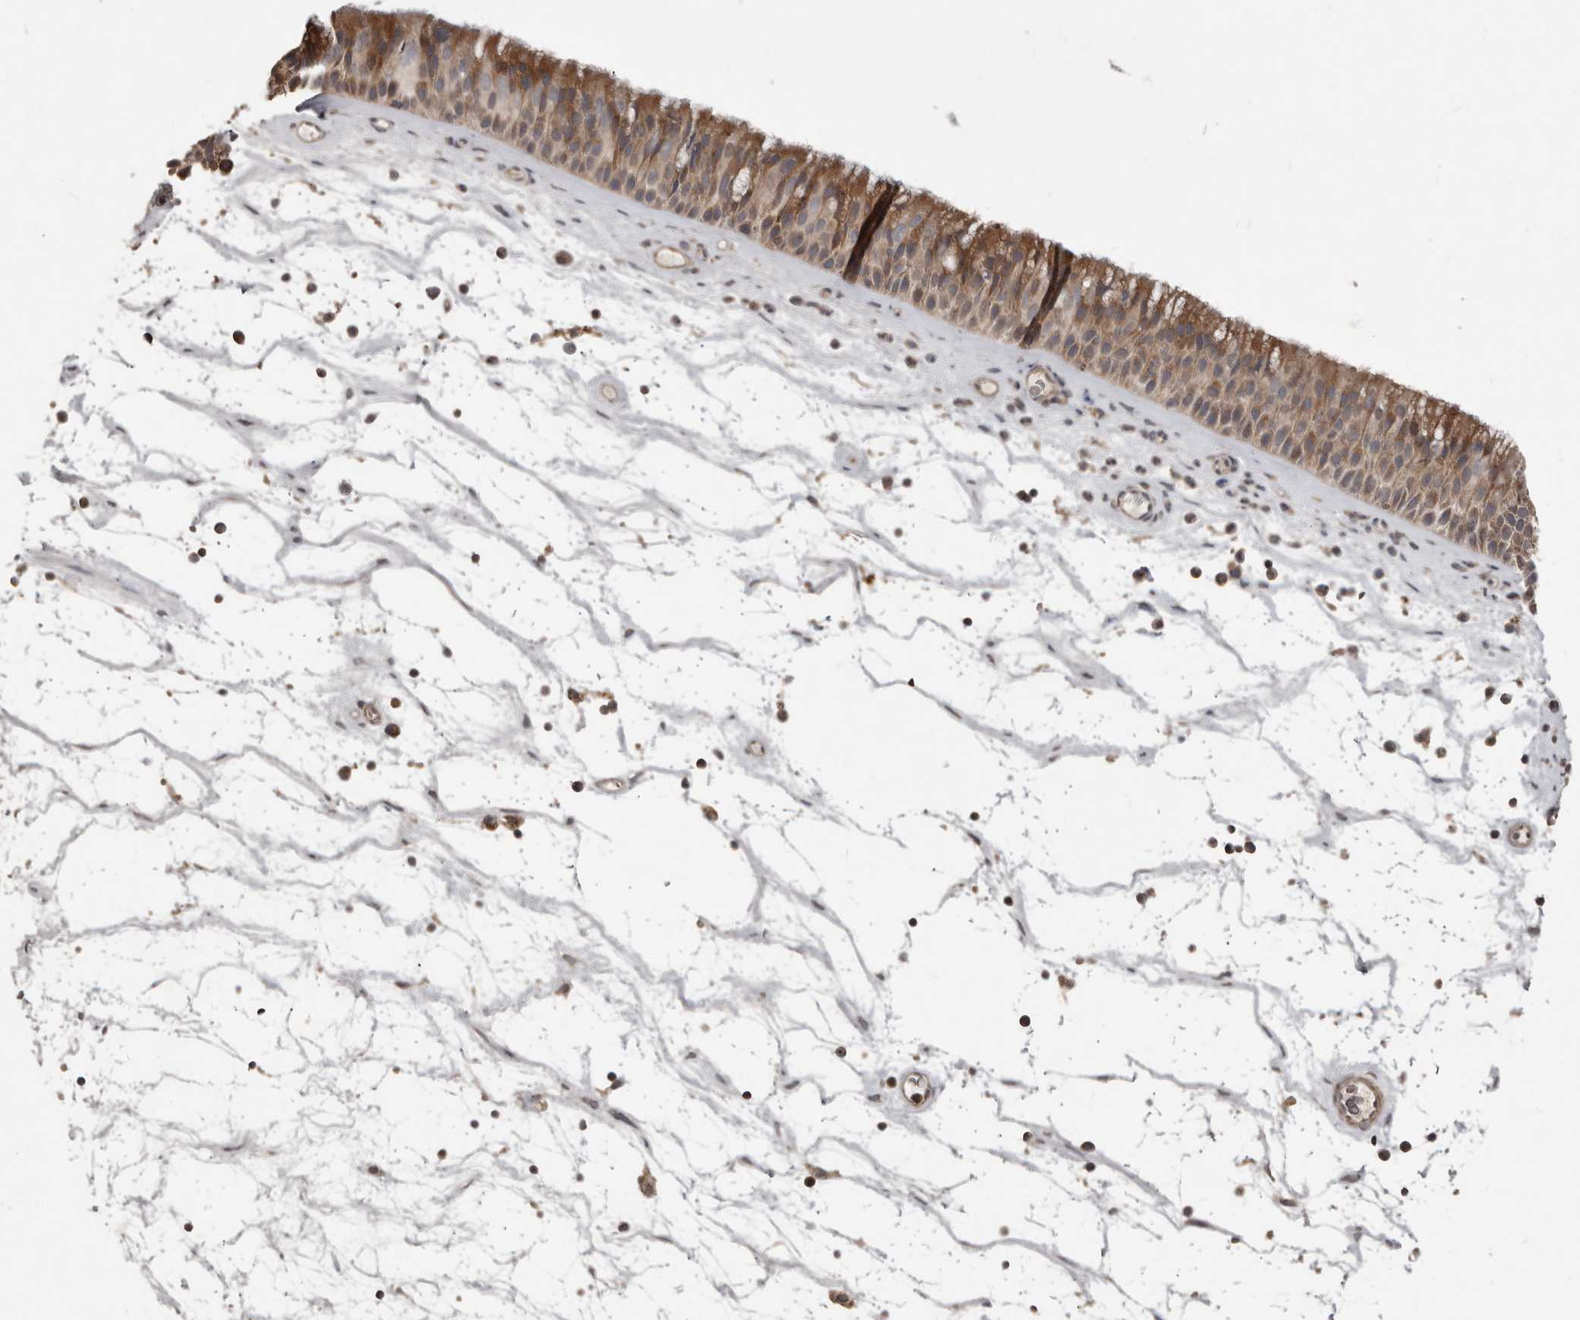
{"staining": {"intensity": "moderate", "quantity": ">75%", "location": "cytoplasmic/membranous"}, "tissue": "nasopharynx", "cell_type": "Respiratory epithelial cells", "image_type": "normal", "snomed": [{"axis": "morphology", "description": "Normal tissue, NOS"}, {"axis": "topography", "description": "Nasopharynx"}], "caption": "This is an image of immunohistochemistry (IHC) staining of benign nasopharynx, which shows moderate staining in the cytoplasmic/membranous of respiratory epithelial cells.", "gene": "FBXO31", "patient": {"sex": "male", "age": 64}}